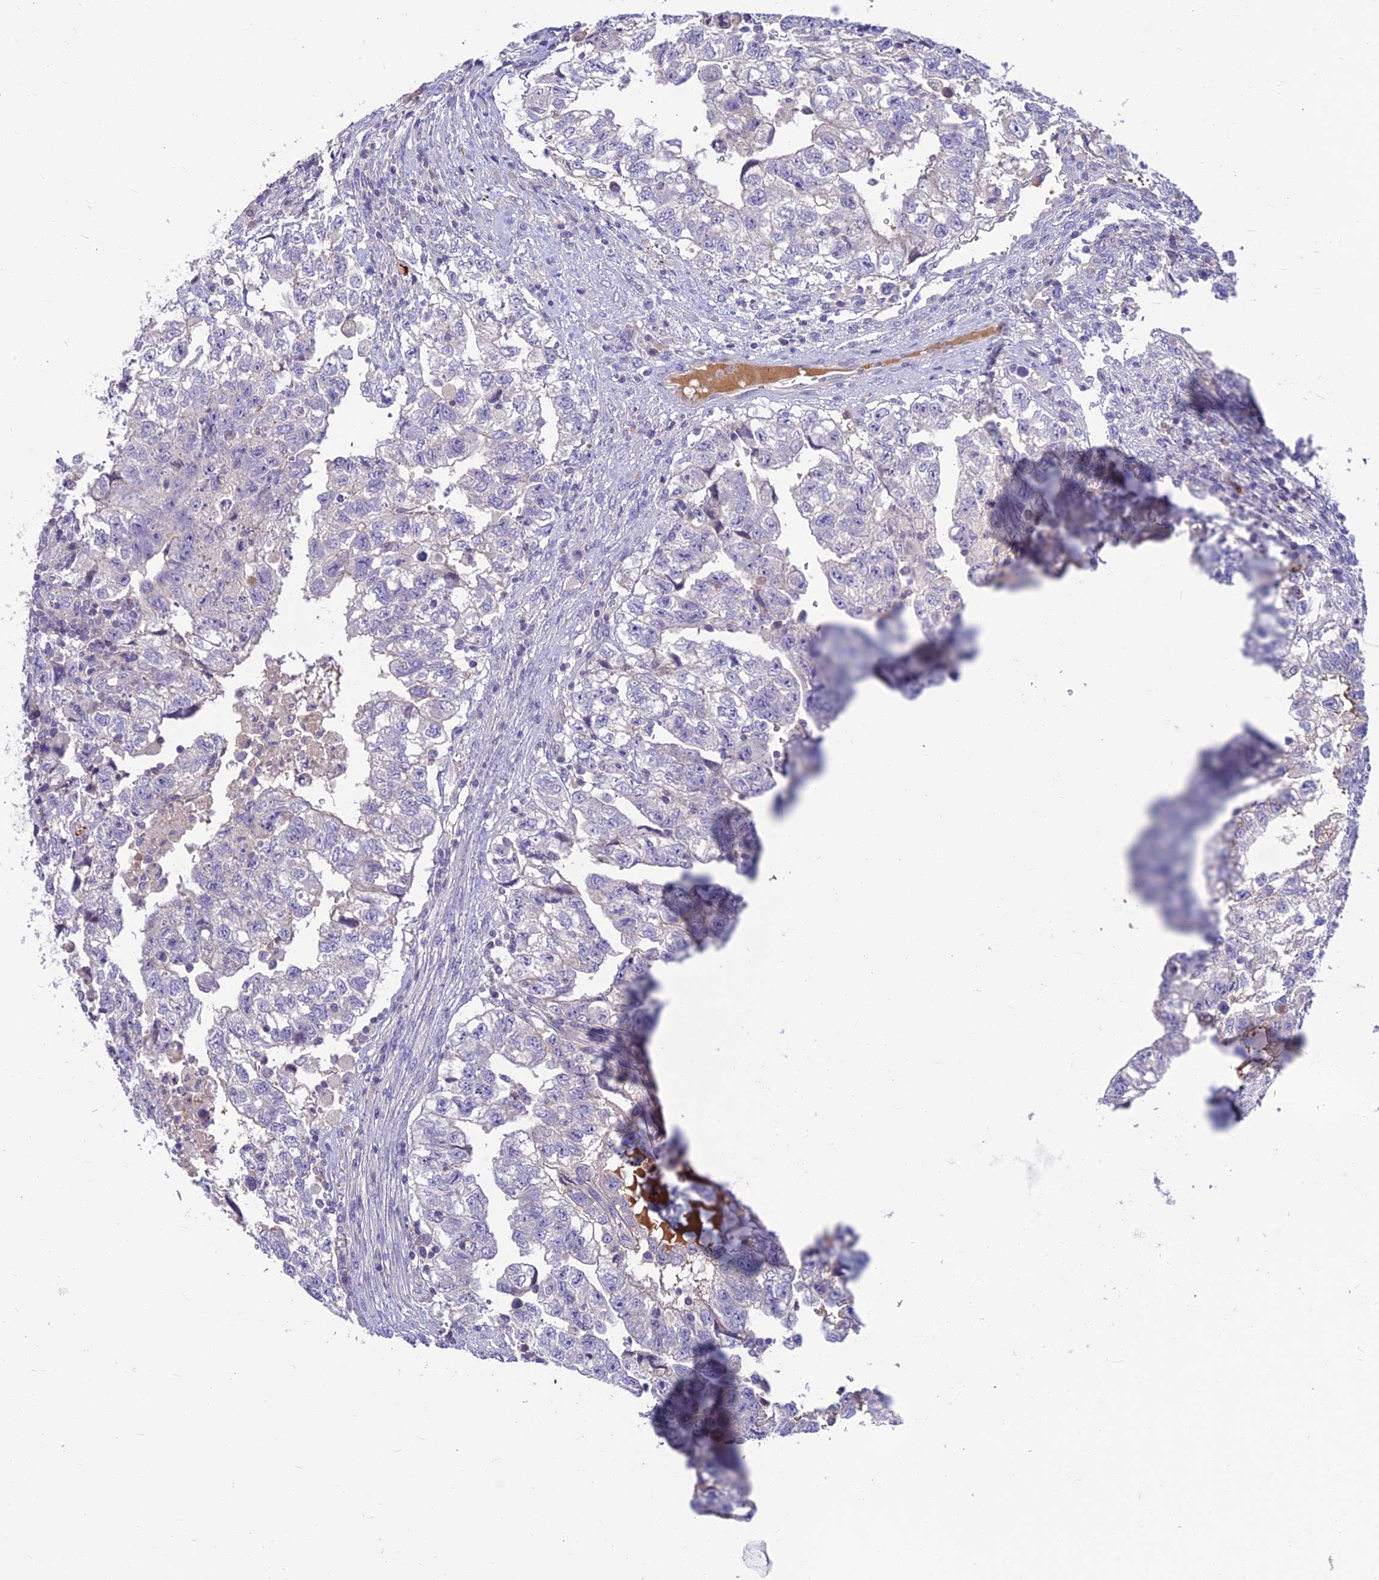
{"staining": {"intensity": "negative", "quantity": "none", "location": "none"}, "tissue": "testis cancer", "cell_type": "Tumor cells", "image_type": "cancer", "snomed": [{"axis": "morphology", "description": "Carcinoma, Embryonal, NOS"}, {"axis": "topography", "description": "Testis"}], "caption": "The micrograph demonstrates no staining of tumor cells in testis cancer (embryonal carcinoma). (Stains: DAB immunohistochemistry with hematoxylin counter stain, Microscopy: brightfield microscopy at high magnification).", "gene": "CLIP4", "patient": {"sex": "male", "age": 36}}